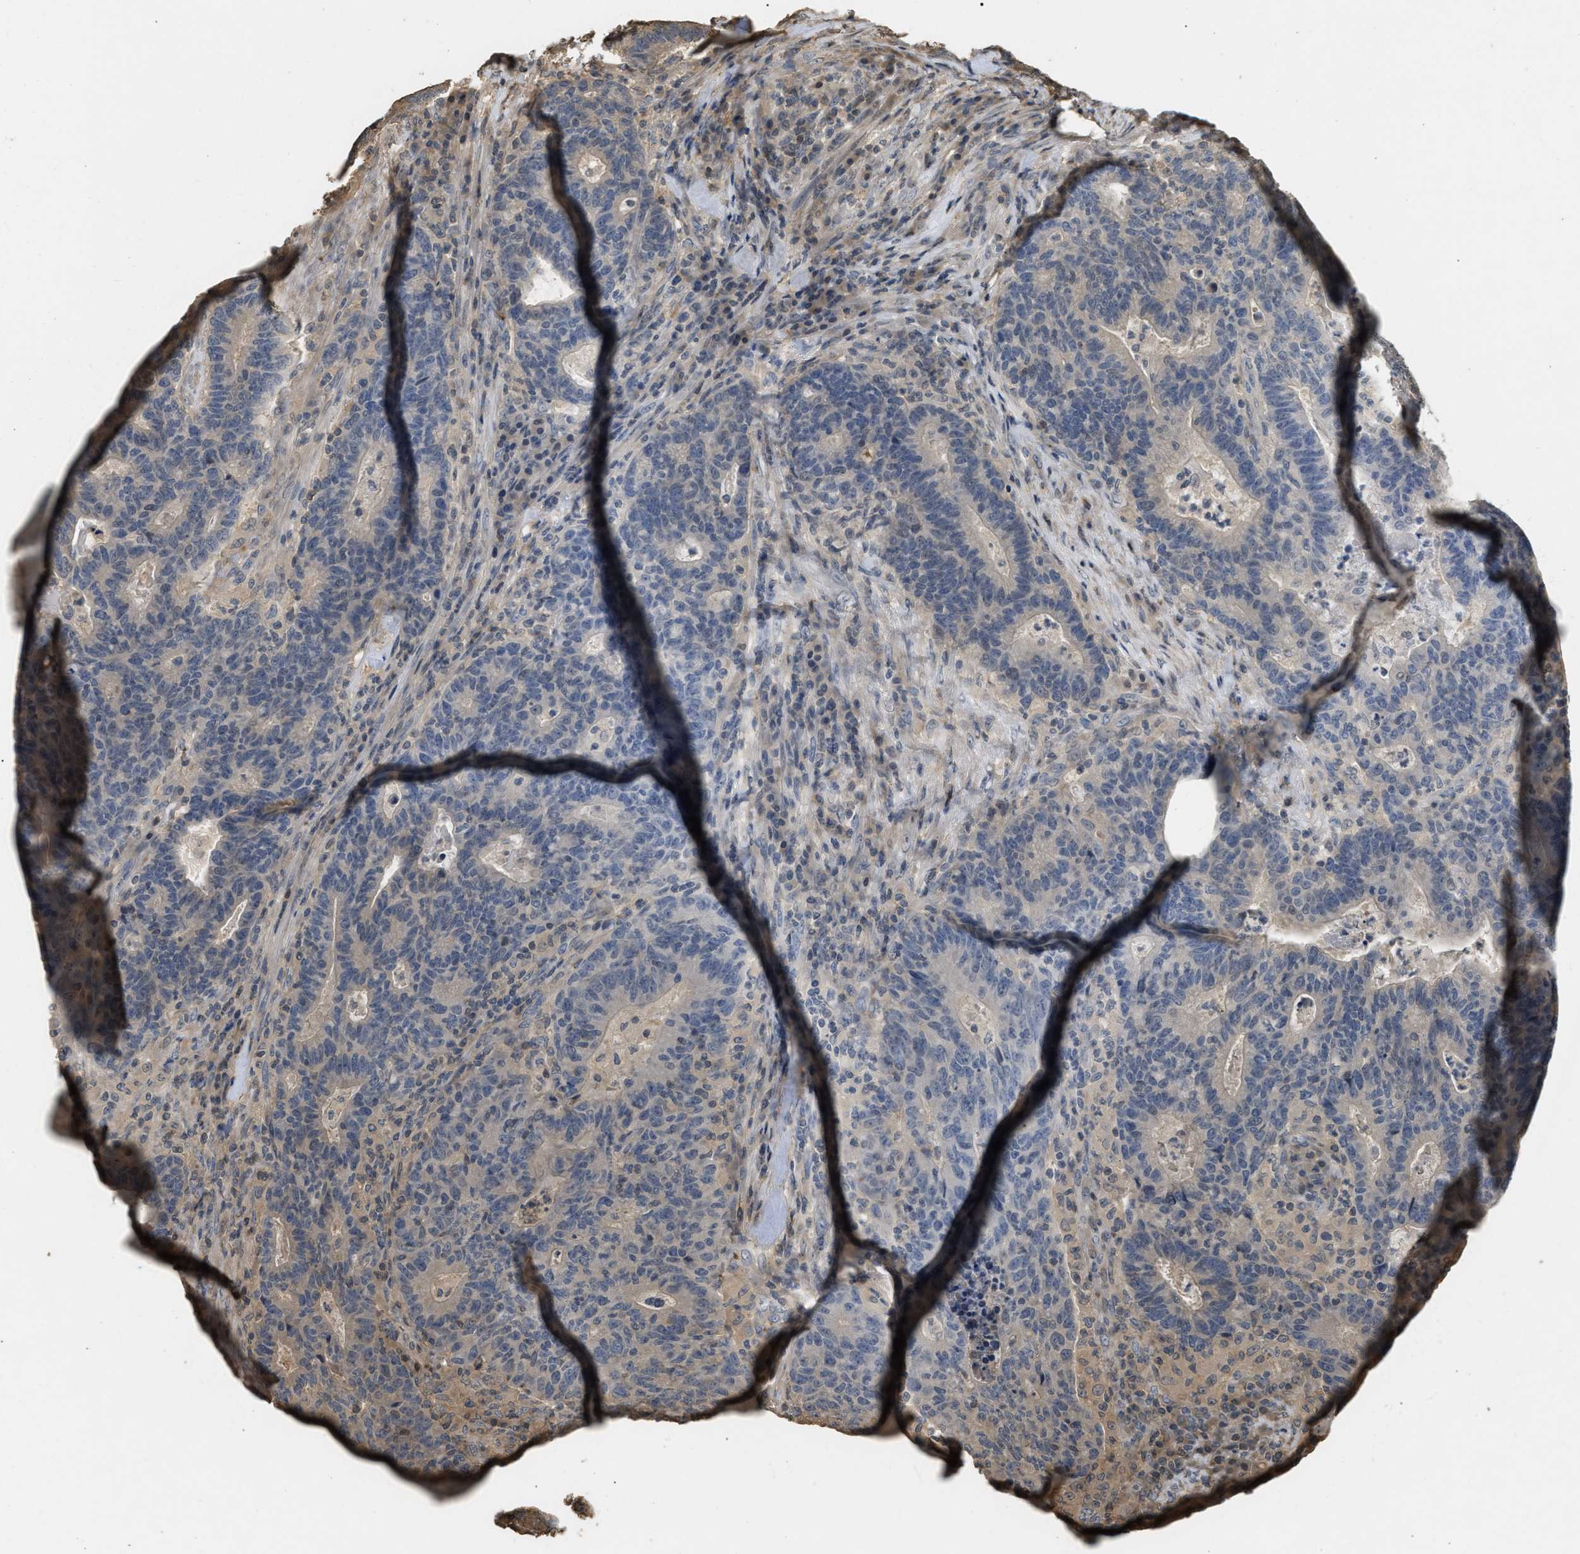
{"staining": {"intensity": "weak", "quantity": "<25%", "location": "cytoplasmic/membranous"}, "tissue": "colorectal cancer", "cell_type": "Tumor cells", "image_type": "cancer", "snomed": [{"axis": "morphology", "description": "Adenocarcinoma, NOS"}, {"axis": "topography", "description": "Colon"}], "caption": "This is an immunohistochemistry photomicrograph of human adenocarcinoma (colorectal). There is no expression in tumor cells.", "gene": "ARHGDIA", "patient": {"sex": "female", "age": 75}}